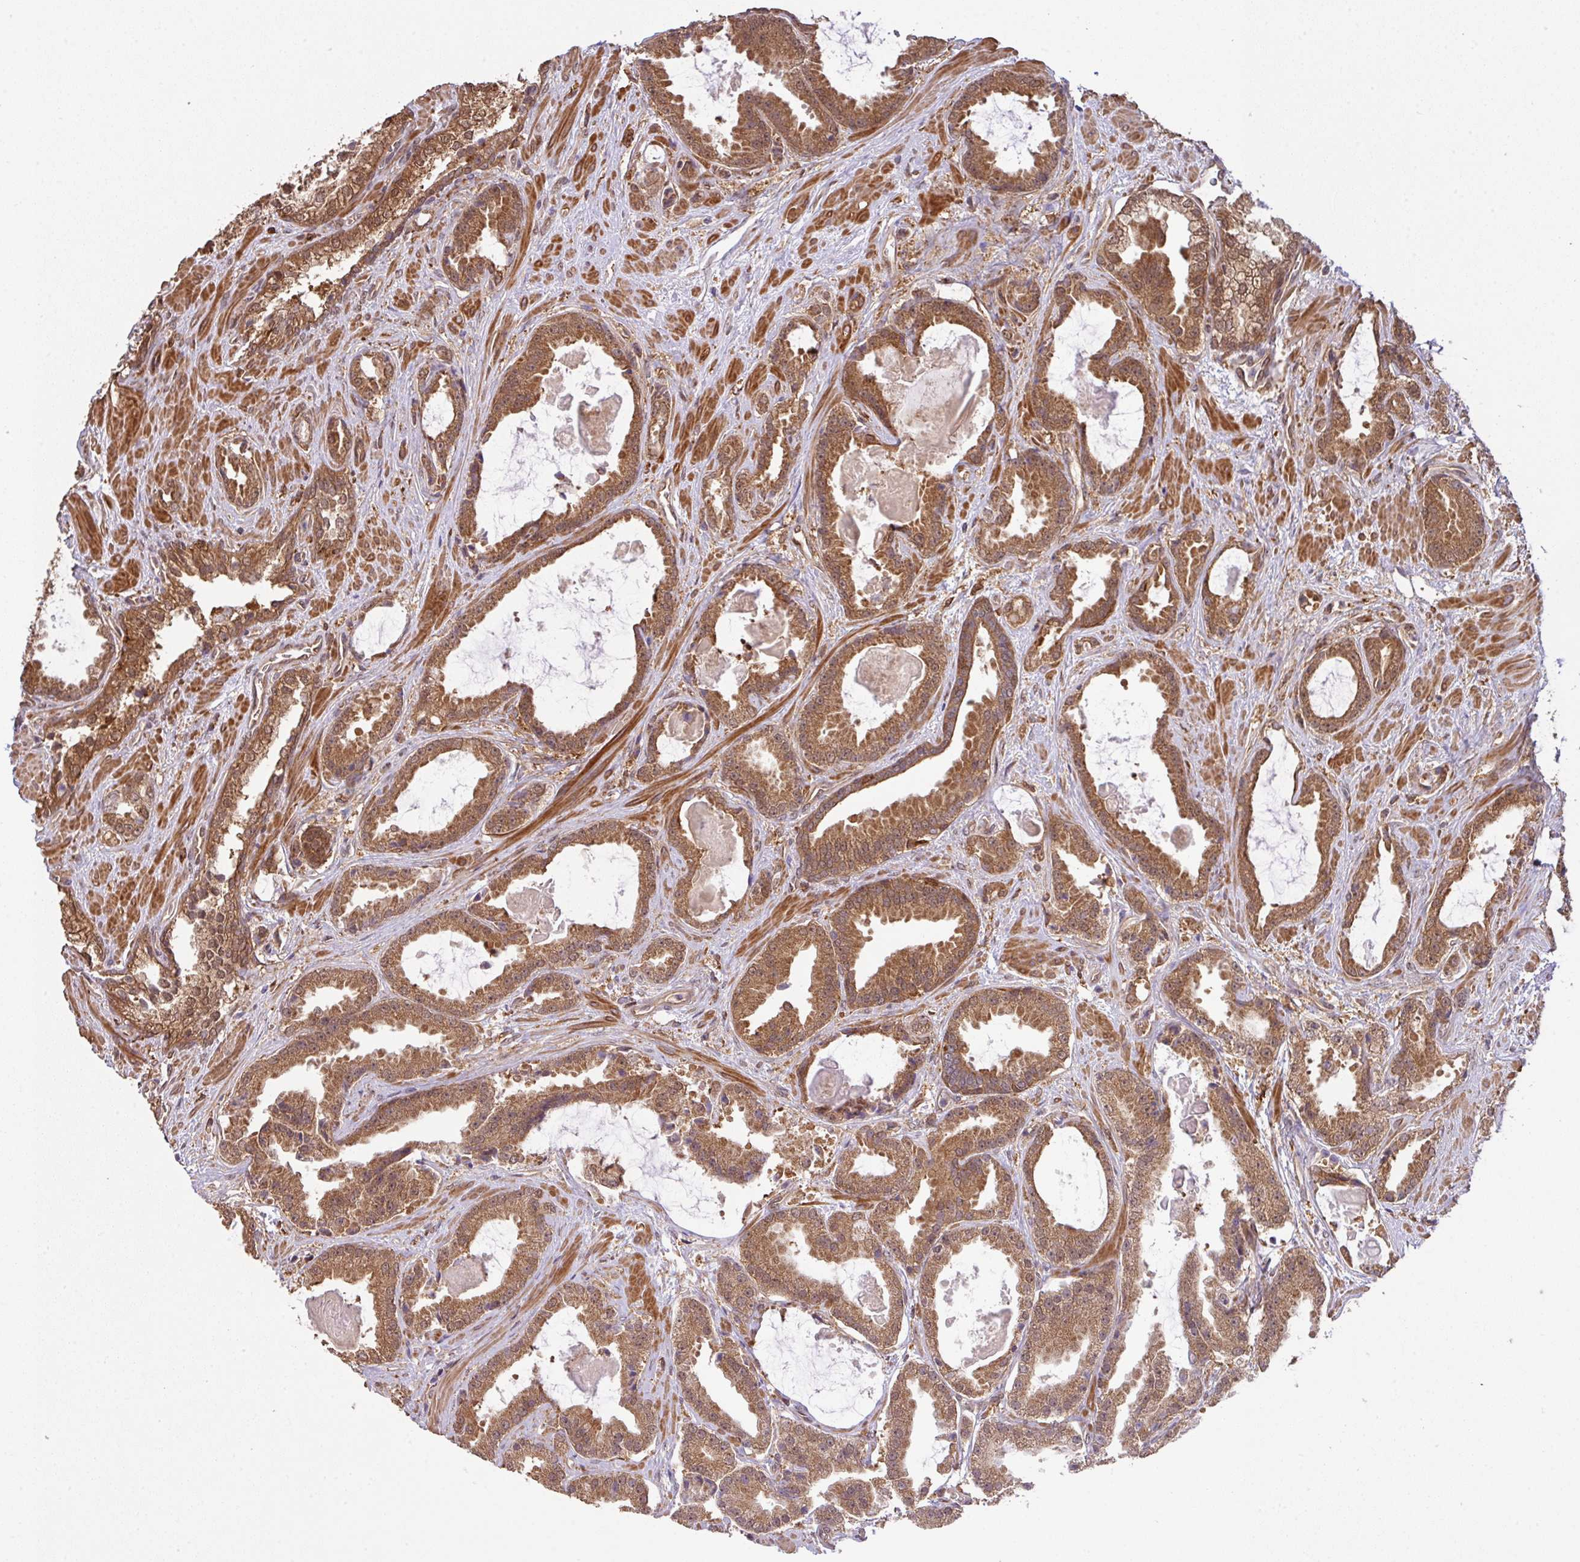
{"staining": {"intensity": "moderate", "quantity": ">75%", "location": "cytoplasmic/membranous,nuclear"}, "tissue": "prostate cancer", "cell_type": "Tumor cells", "image_type": "cancer", "snomed": [{"axis": "morphology", "description": "Adenocarcinoma, Low grade"}, {"axis": "topography", "description": "Prostate"}], "caption": "Immunohistochemical staining of prostate adenocarcinoma (low-grade) shows medium levels of moderate cytoplasmic/membranous and nuclear positivity in about >75% of tumor cells.", "gene": "ARPIN", "patient": {"sex": "male", "age": 62}}